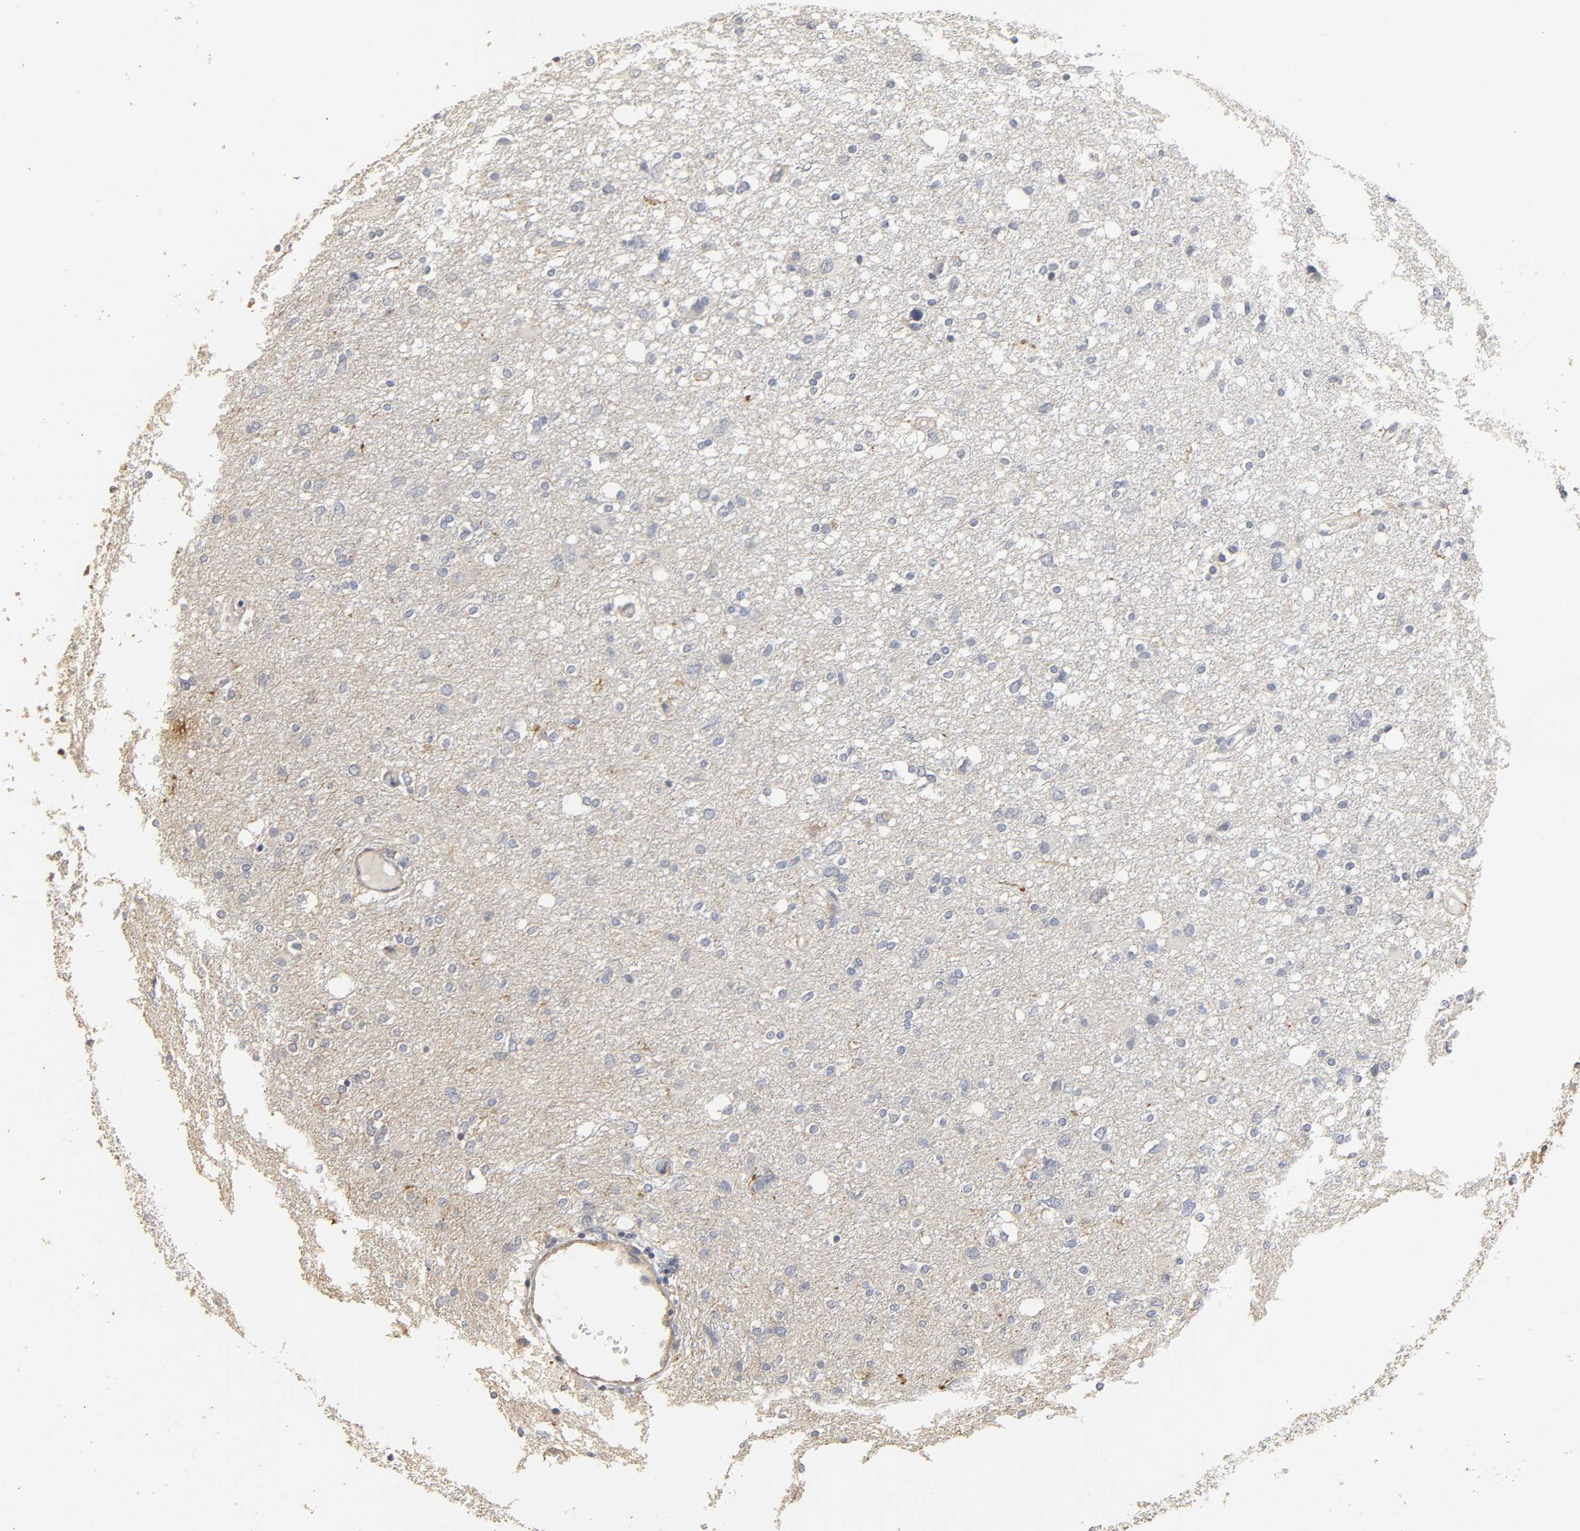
{"staining": {"intensity": "moderate", "quantity": "<25%", "location": "cytoplasmic/membranous"}, "tissue": "glioma", "cell_type": "Tumor cells", "image_type": "cancer", "snomed": [{"axis": "morphology", "description": "Glioma, malignant, High grade"}, {"axis": "topography", "description": "Brain"}], "caption": "Human malignant glioma (high-grade) stained for a protein (brown) reveals moderate cytoplasmic/membranous positive positivity in about <25% of tumor cells.", "gene": "SH3GLB1", "patient": {"sex": "female", "age": 59}}